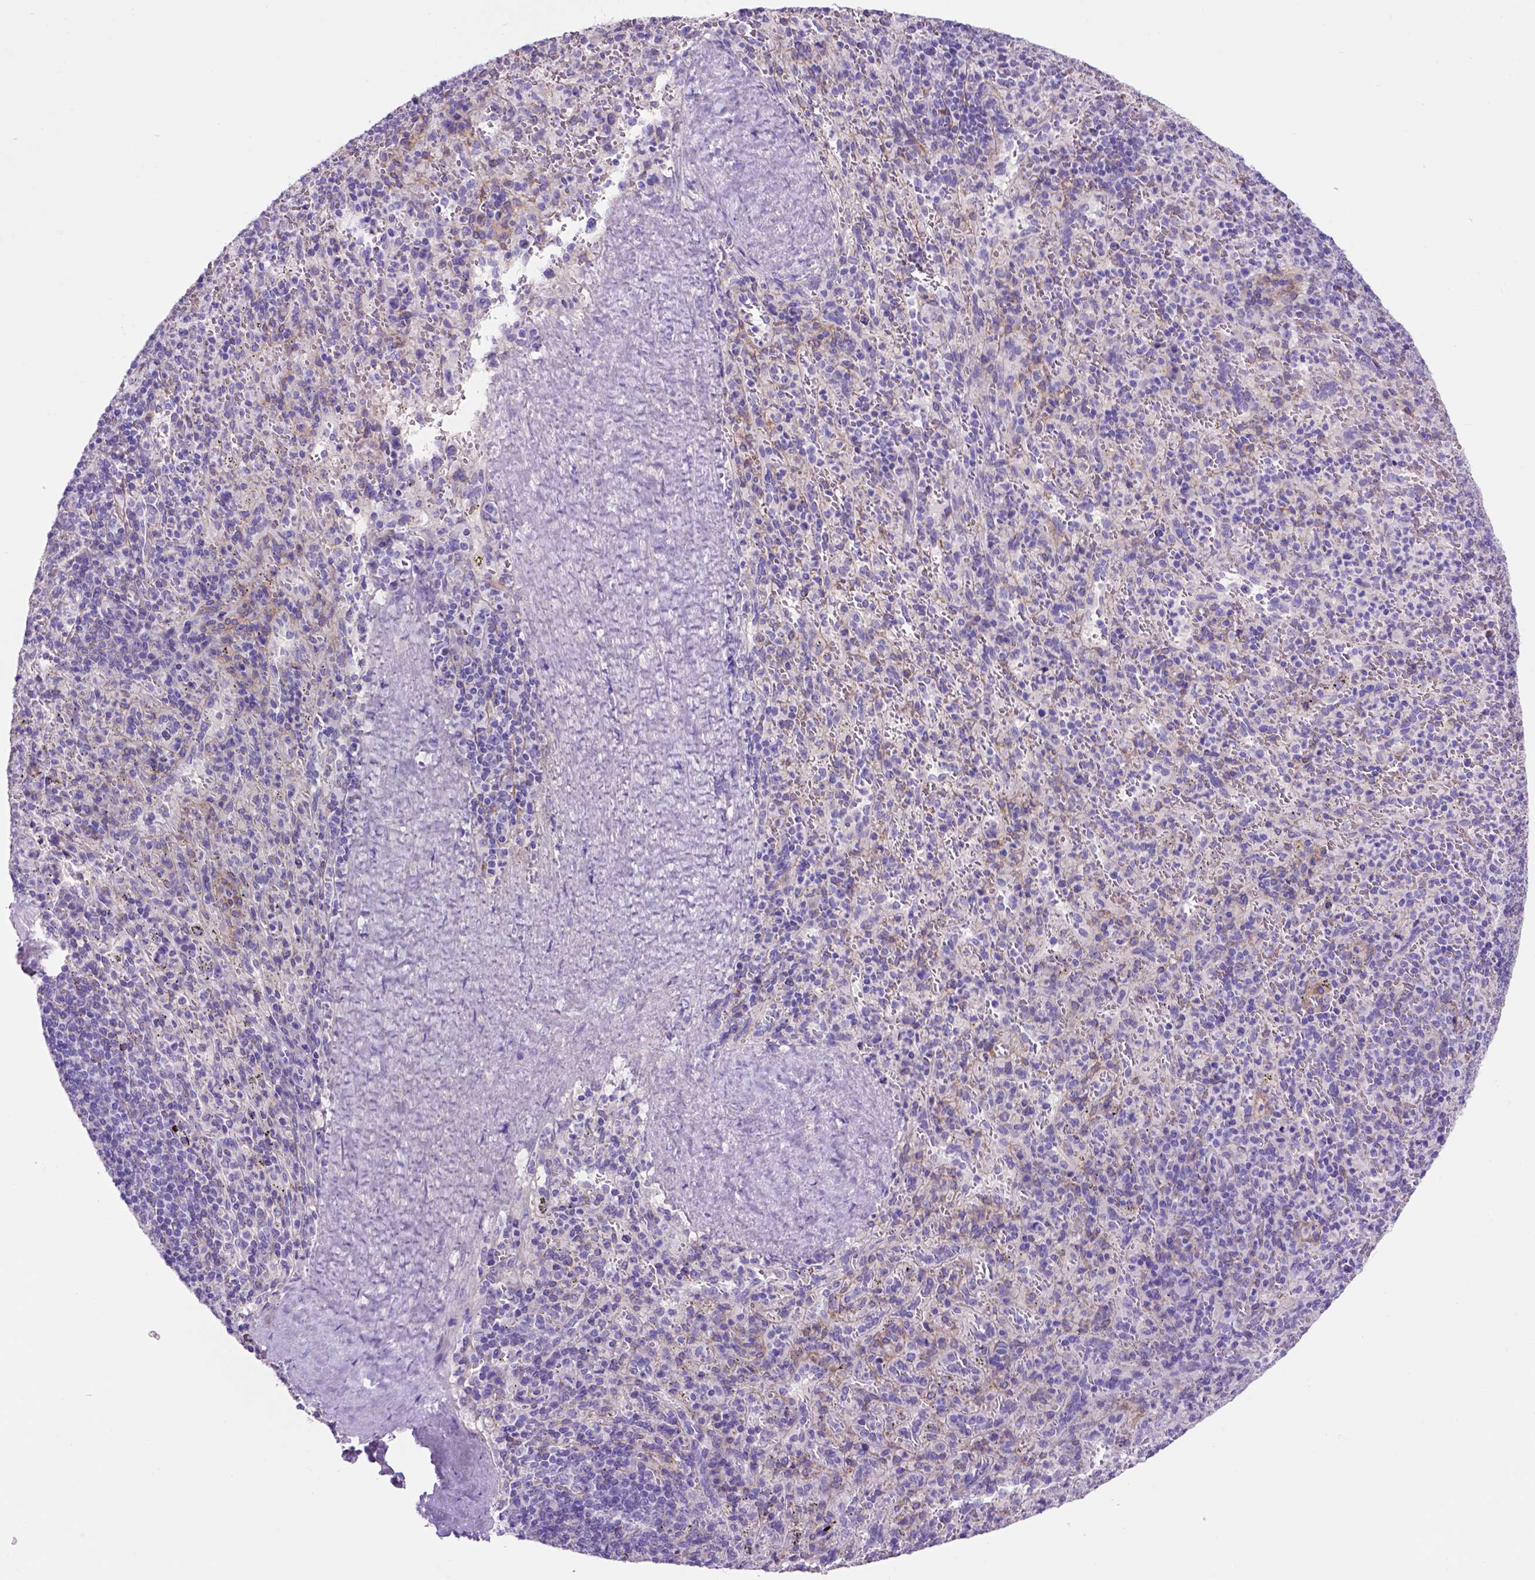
{"staining": {"intensity": "negative", "quantity": "none", "location": "none"}, "tissue": "spleen", "cell_type": "Cells in red pulp", "image_type": "normal", "snomed": [{"axis": "morphology", "description": "Normal tissue, NOS"}, {"axis": "topography", "description": "Spleen"}], "caption": "Cells in red pulp are negative for protein expression in benign human spleen. (DAB (3,3'-diaminobenzidine) IHC visualized using brightfield microscopy, high magnification).", "gene": "EGFR", "patient": {"sex": "male", "age": 57}}